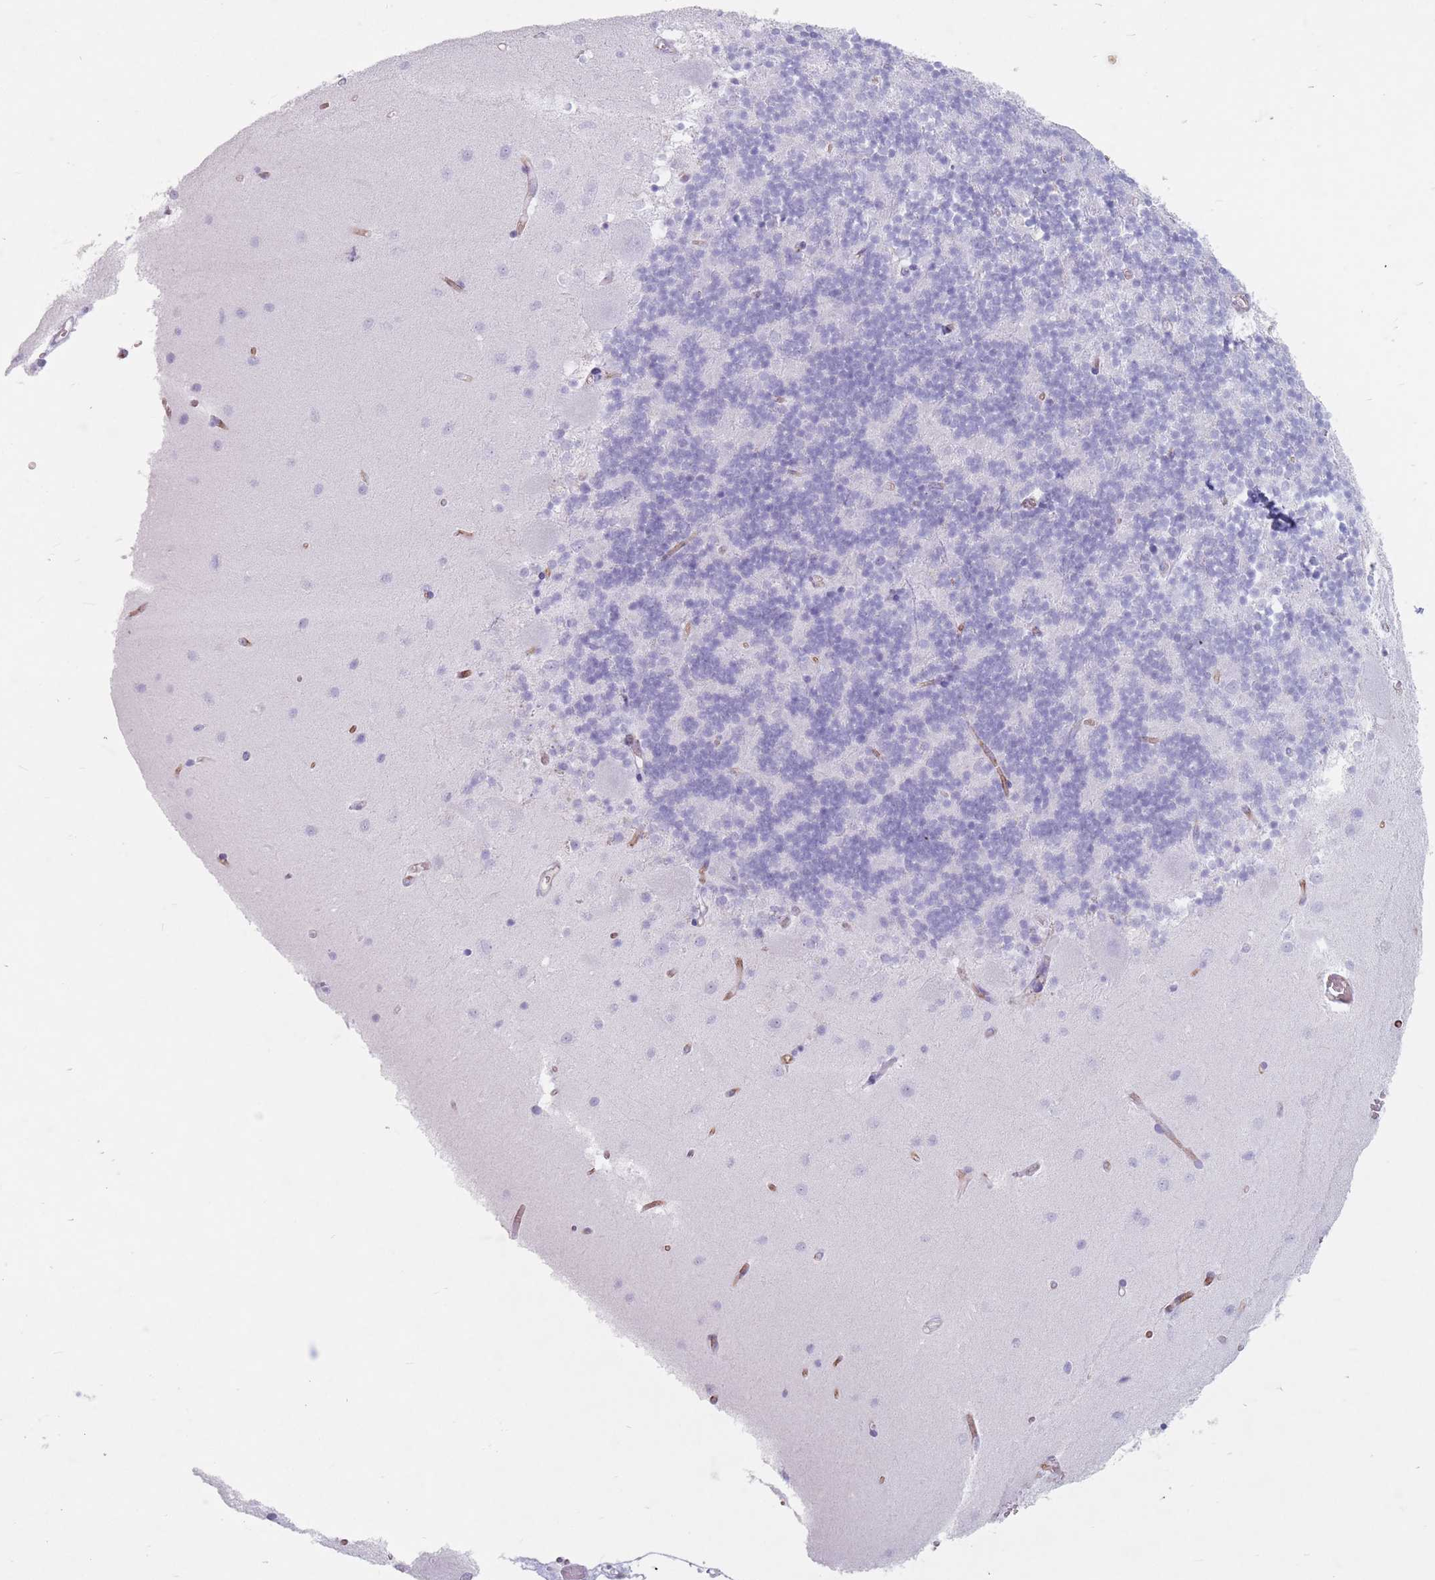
{"staining": {"intensity": "negative", "quantity": "none", "location": "none"}, "tissue": "cerebellum", "cell_type": "Cells in granular layer", "image_type": "normal", "snomed": [{"axis": "morphology", "description": "Normal tissue, NOS"}, {"axis": "topography", "description": "Cerebellum"}], "caption": "This is an immunohistochemistry (IHC) photomicrograph of benign human cerebellum. There is no expression in cells in granular layer.", "gene": "ST3GAL5", "patient": {"sex": "male", "age": 54}}